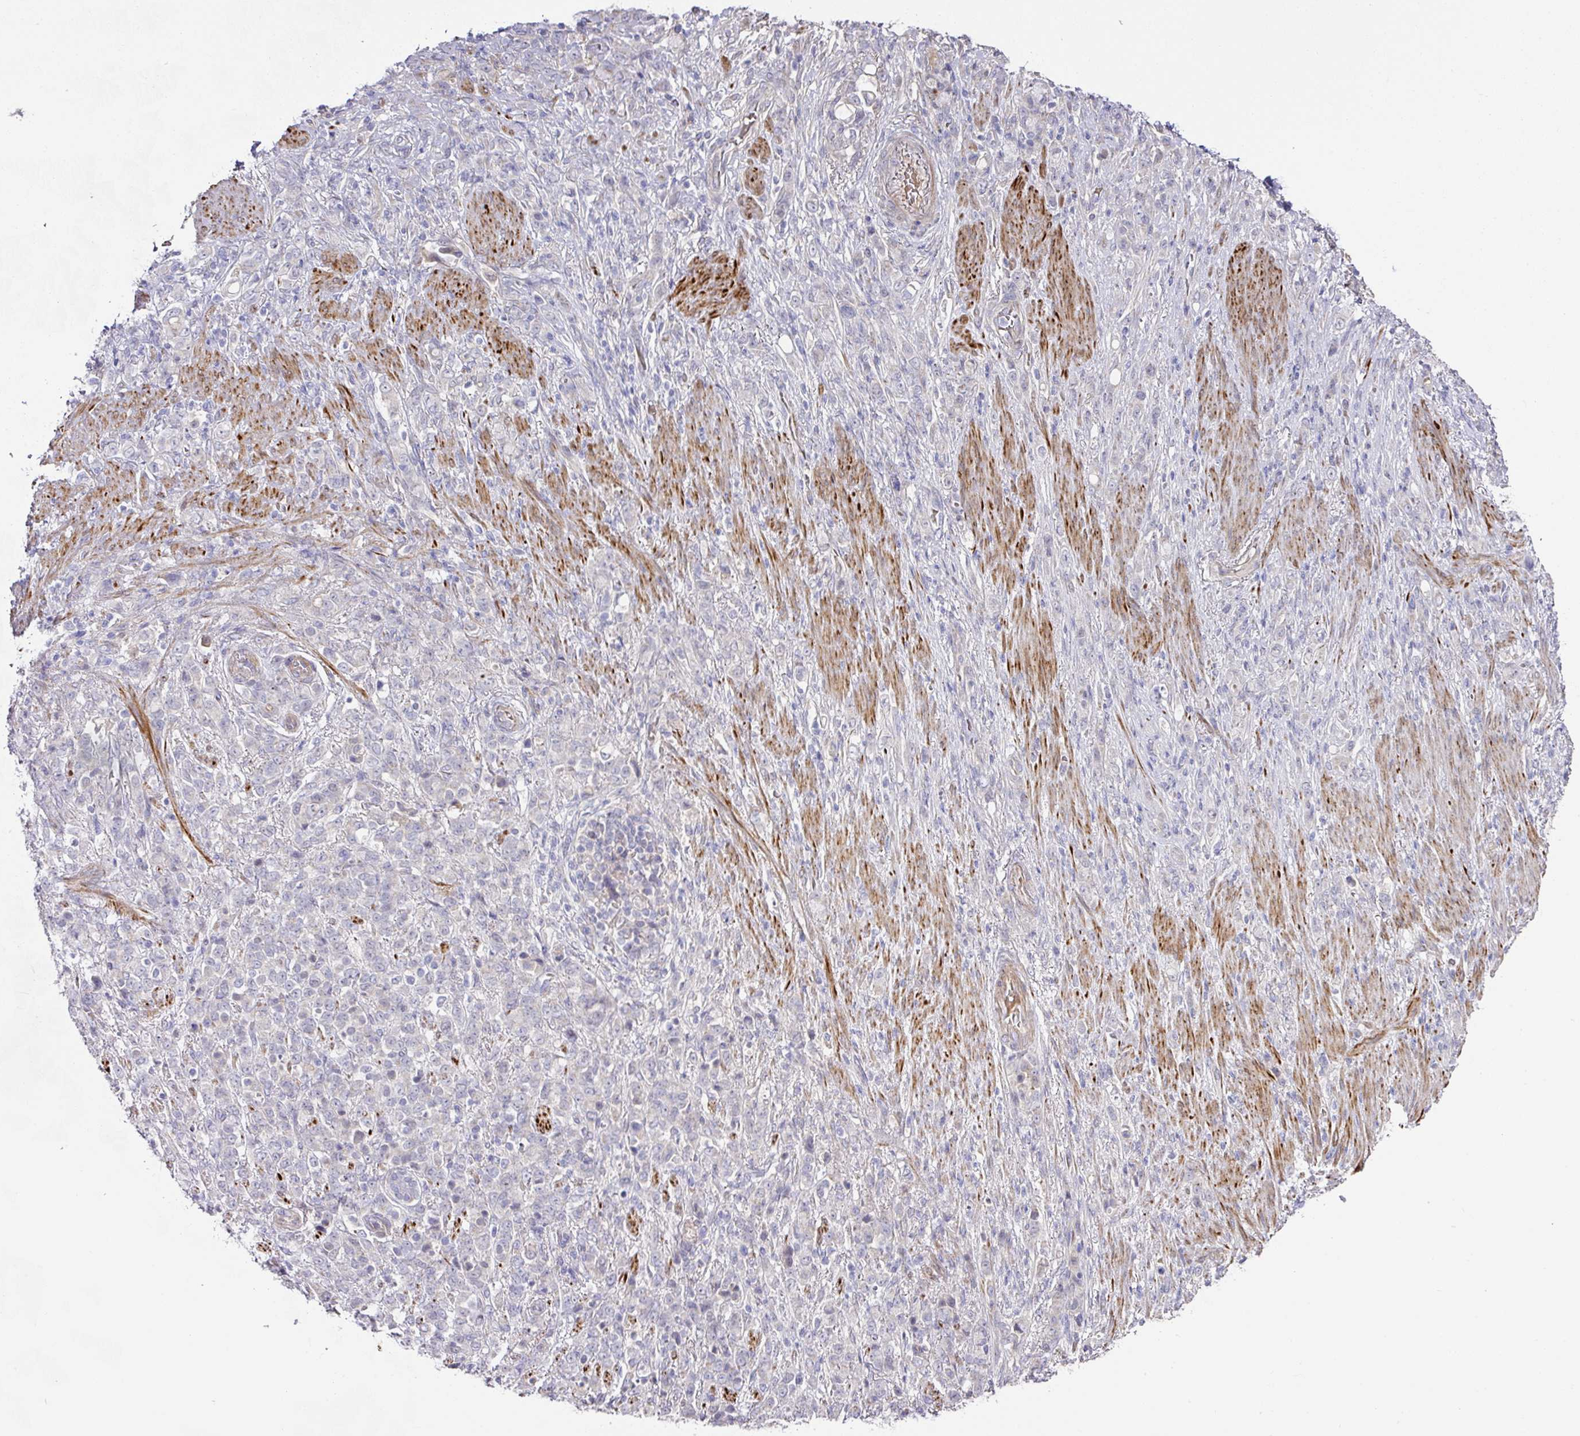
{"staining": {"intensity": "negative", "quantity": "none", "location": "none"}, "tissue": "stomach cancer", "cell_type": "Tumor cells", "image_type": "cancer", "snomed": [{"axis": "morphology", "description": "Adenocarcinoma, NOS"}, {"axis": "topography", "description": "Stomach"}], "caption": "Human stomach cancer (adenocarcinoma) stained for a protein using IHC shows no expression in tumor cells.", "gene": "TARM1", "patient": {"sex": "female", "age": 79}}